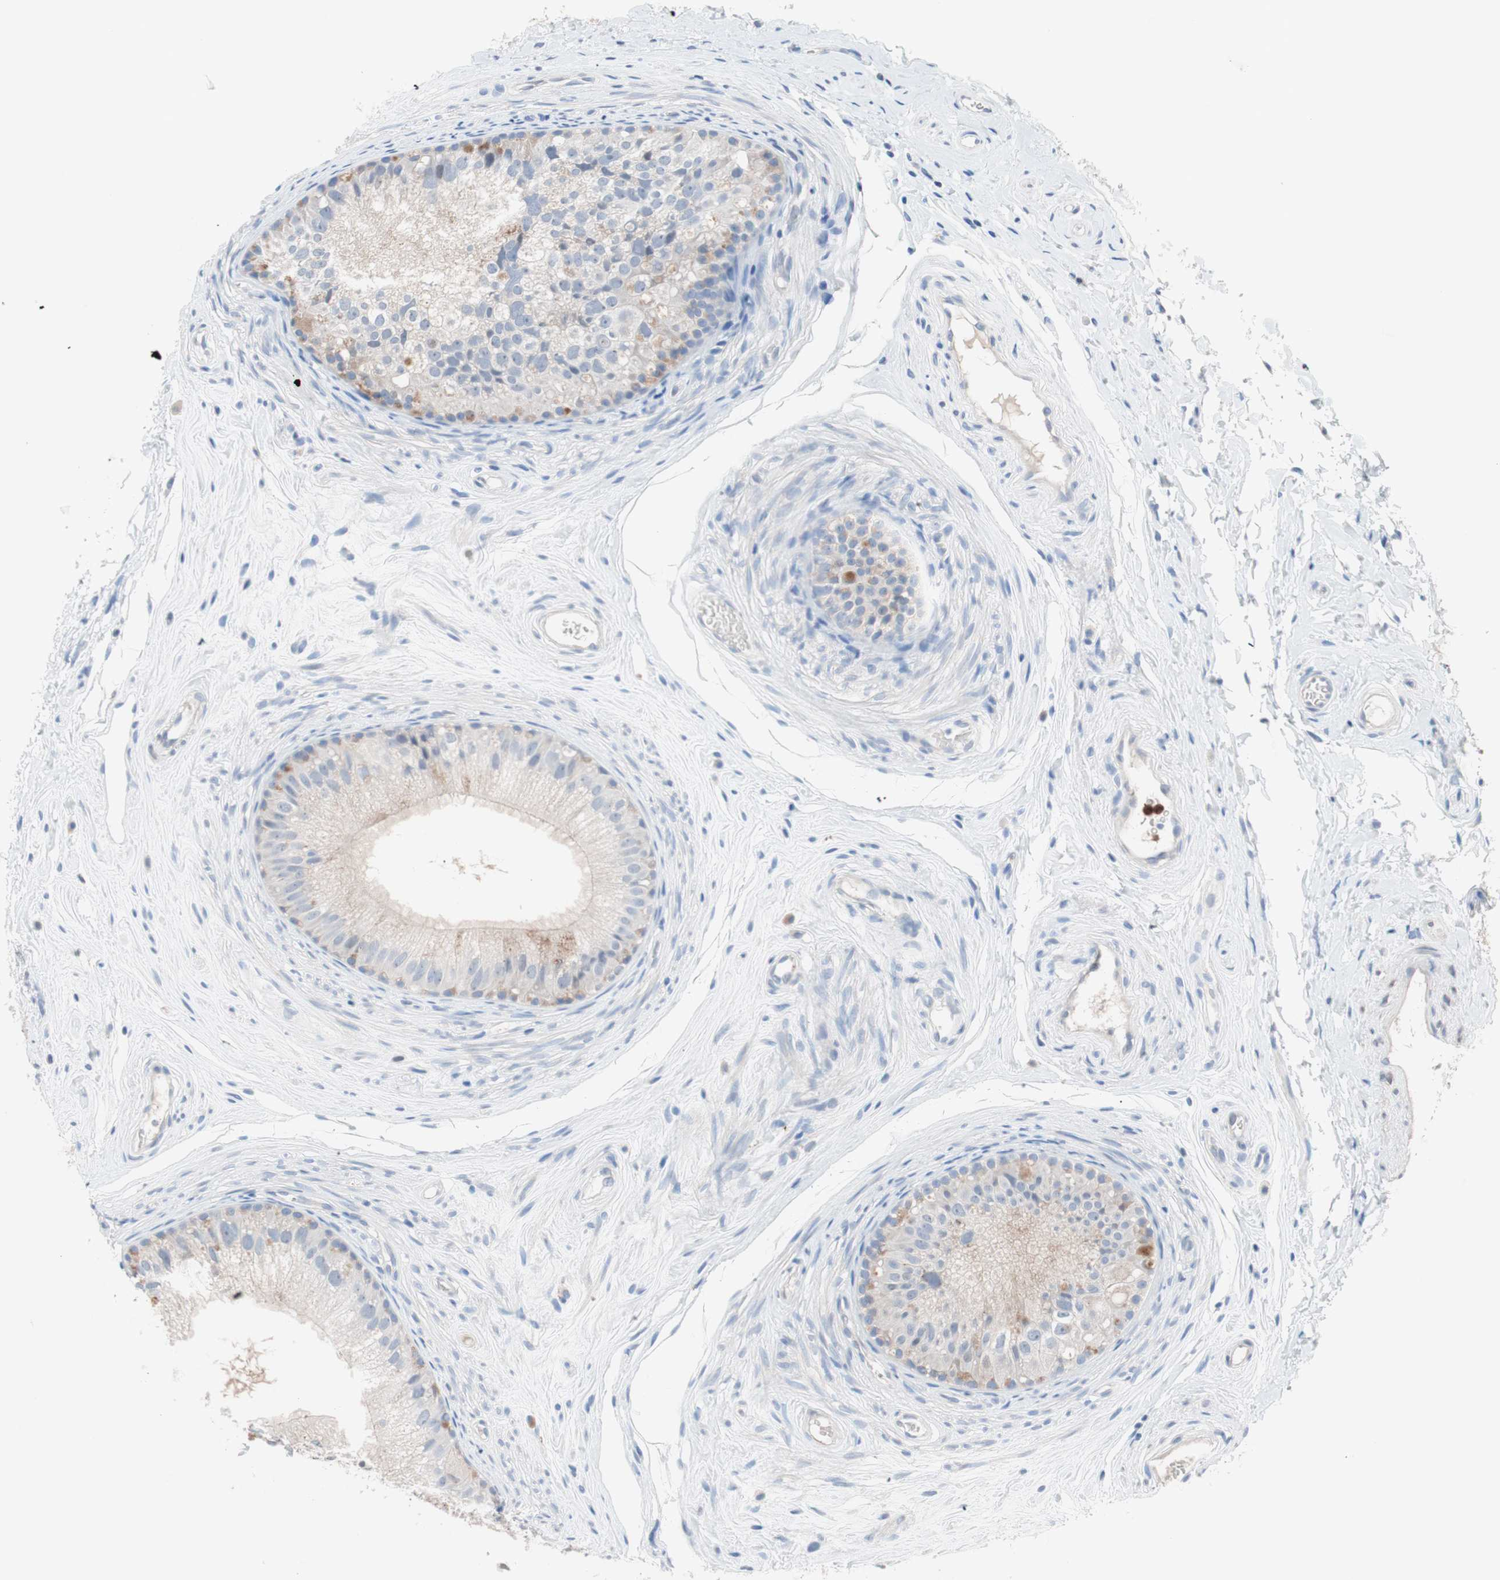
{"staining": {"intensity": "weak", "quantity": ">75%", "location": "cytoplasmic/membranous"}, "tissue": "epididymis", "cell_type": "Glandular cells", "image_type": "normal", "snomed": [{"axis": "morphology", "description": "Normal tissue, NOS"}, {"axis": "topography", "description": "Epididymis"}], "caption": "Epididymis stained with DAB immunohistochemistry (IHC) displays low levels of weak cytoplasmic/membranous positivity in about >75% of glandular cells.", "gene": "CLEC4D", "patient": {"sex": "male", "age": 56}}